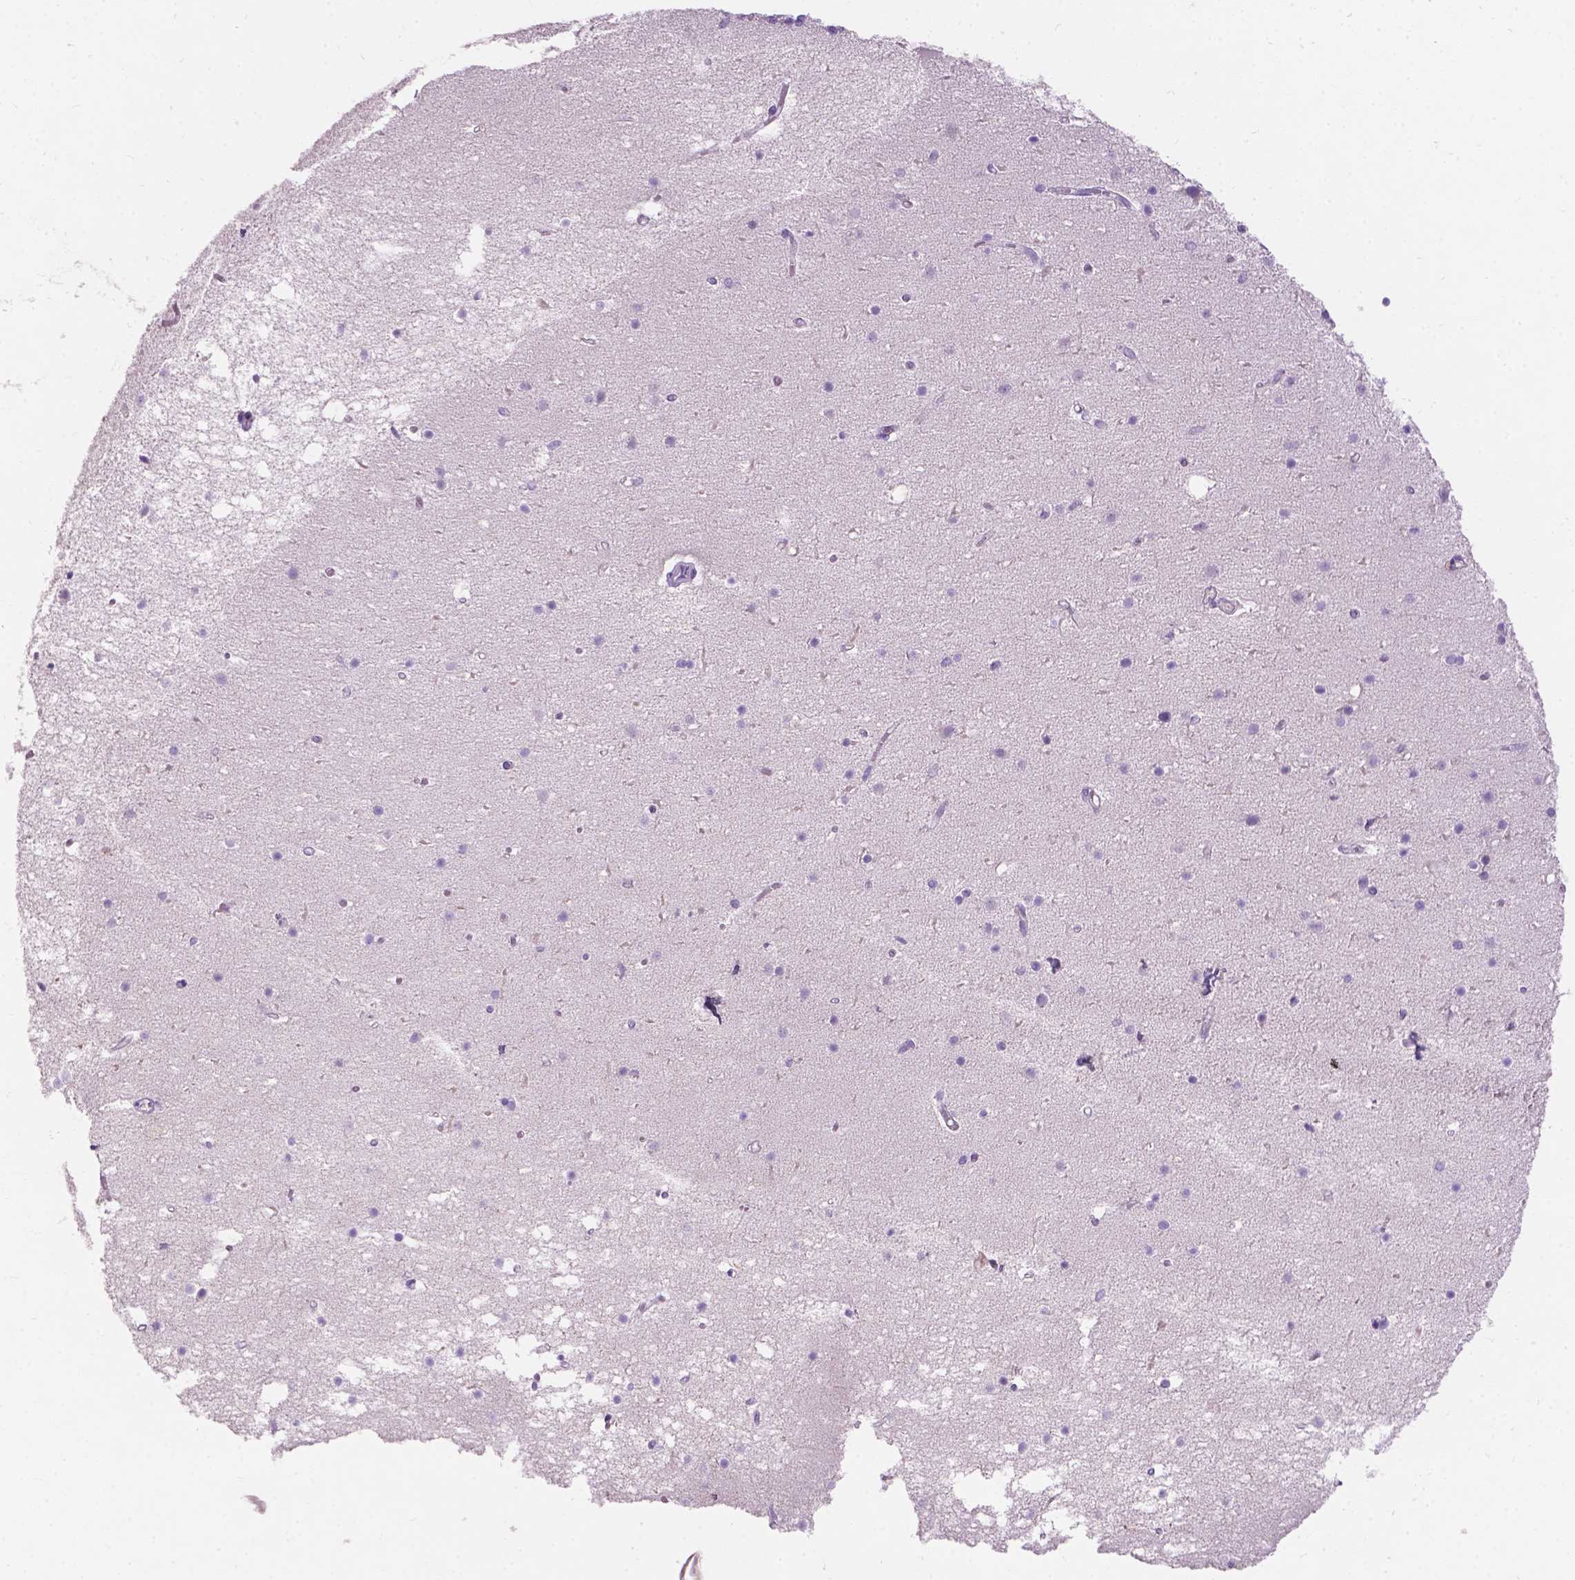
{"staining": {"intensity": "negative", "quantity": "none", "location": "none"}, "tissue": "cerebellum", "cell_type": "Cells in granular layer", "image_type": "normal", "snomed": [{"axis": "morphology", "description": "Normal tissue, NOS"}, {"axis": "topography", "description": "Cerebellum"}], "caption": "IHC of normal human cerebellum demonstrates no staining in cells in granular layer. The staining is performed using DAB brown chromogen with nuclei counter-stained in using hematoxylin.", "gene": "NOXO1", "patient": {"sex": "male", "age": 70}}